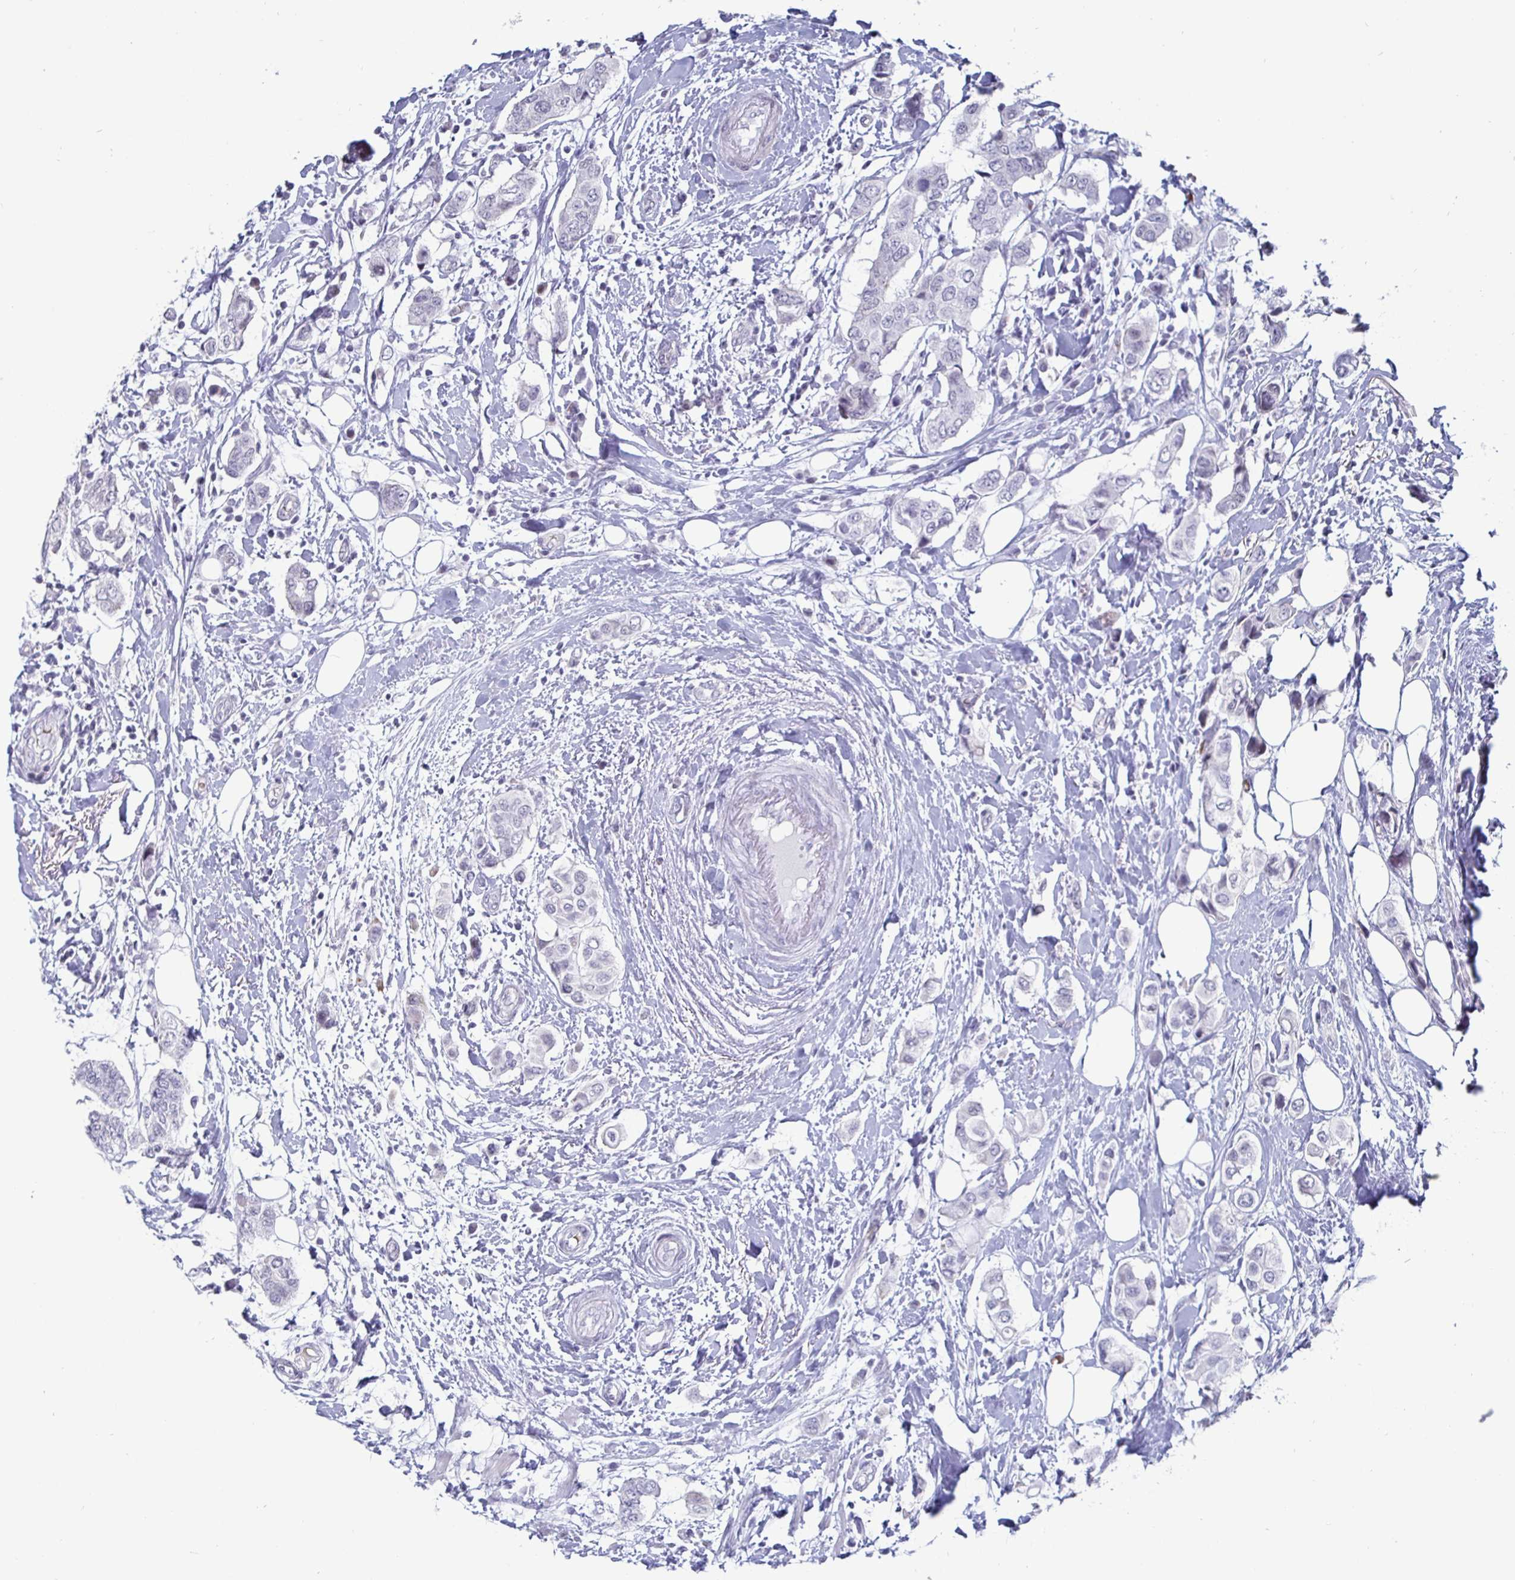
{"staining": {"intensity": "negative", "quantity": "none", "location": "none"}, "tissue": "breast cancer", "cell_type": "Tumor cells", "image_type": "cancer", "snomed": [{"axis": "morphology", "description": "Lobular carcinoma"}, {"axis": "topography", "description": "Breast"}], "caption": "This histopathology image is of breast cancer stained with IHC to label a protein in brown with the nuclei are counter-stained blue. There is no positivity in tumor cells. The staining is performed using DAB brown chromogen with nuclei counter-stained in using hematoxylin.", "gene": "OOSP2", "patient": {"sex": "female", "age": 51}}